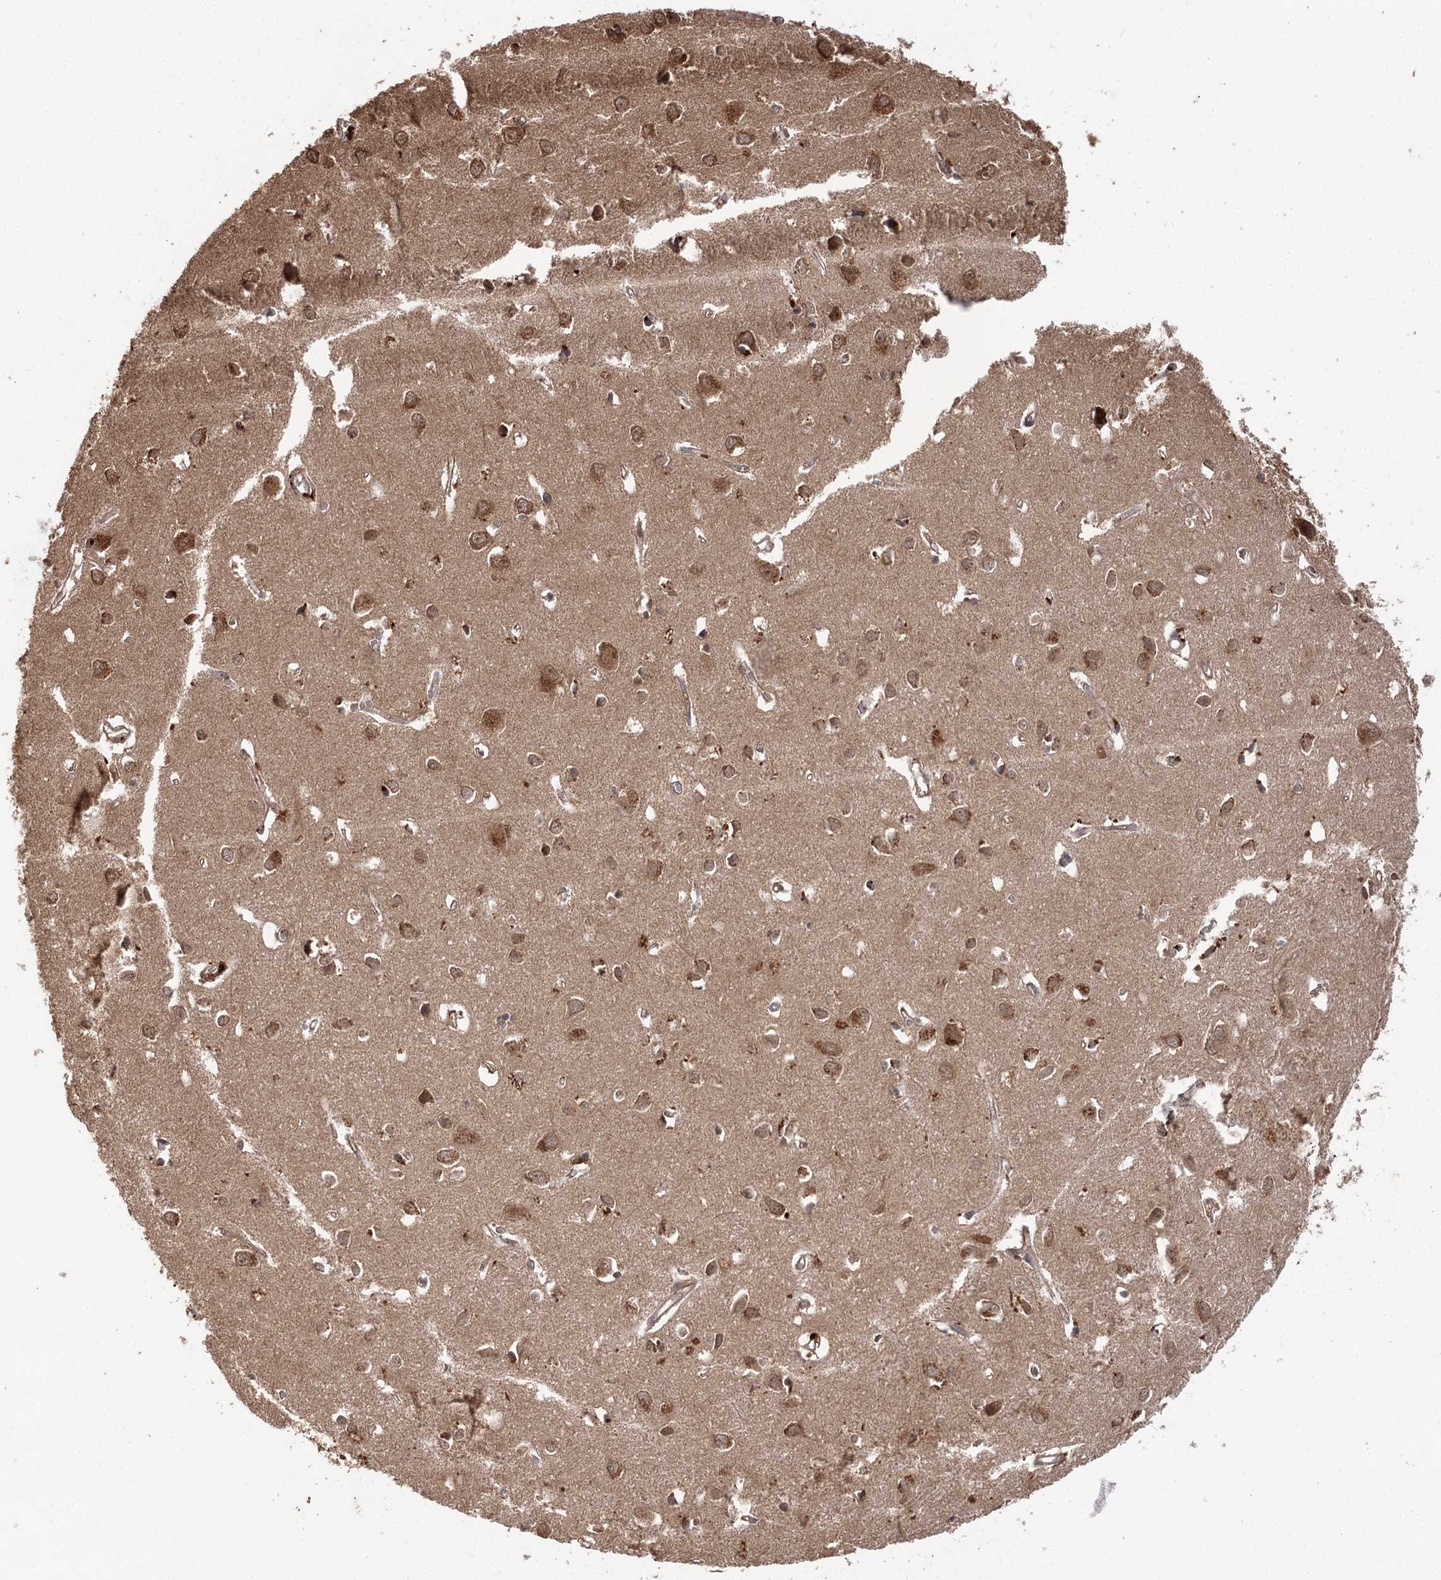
{"staining": {"intensity": "negative", "quantity": "none", "location": "none"}, "tissue": "cerebral cortex", "cell_type": "Endothelial cells", "image_type": "normal", "snomed": [{"axis": "morphology", "description": "Normal tissue, NOS"}, {"axis": "topography", "description": "Cerebral cortex"}], "caption": "This is an immunohistochemistry histopathology image of unremarkable human cerebral cortex. There is no positivity in endothelial cells.", "gene": "N6AMT1", "patient": {"sex": "female", "age": 64}}